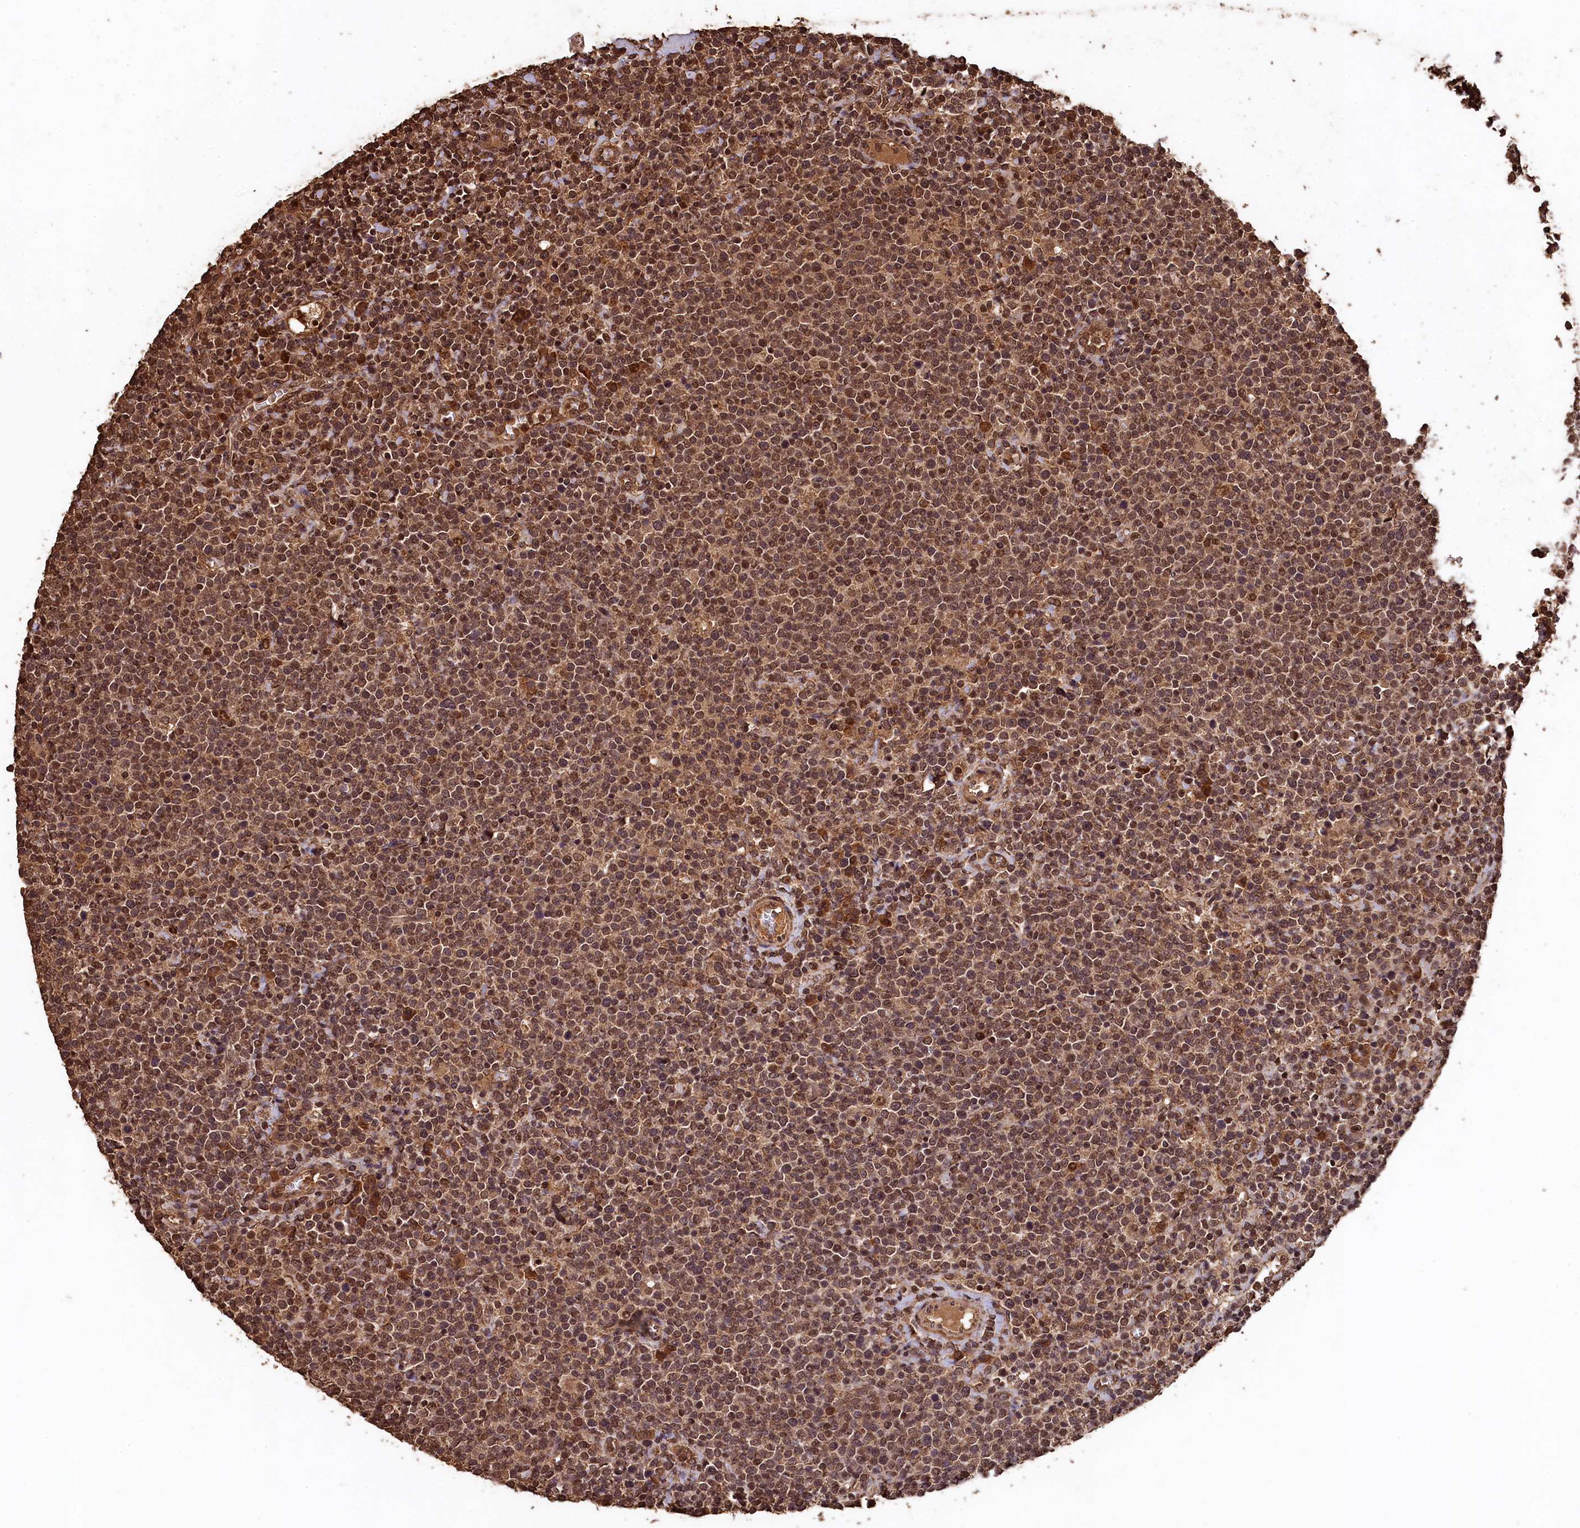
{"staining": {"intensity": "moderate", "quantity": "25%-75%", "location": "cytoplasmic/membranous,nuclear"}, "tissue": "lymphoma", "cell_type": "Tumor cells", "image_type": "cancer", "snomed": [{"axis": "morphology", "description": "Malignant lymphoma, non-Hodgkin's type, High grade"}, {"axis": "topography", "description": "Lymph node"}], "caption": "Immunohistochemical staining of high-grade malignant lymphoma, non-Hodgkin's type displays medium levels of moderate cytoplasmic/membranous and nuclear staining in about 25%-75% of tumor cells. The staining was performed using DAB, with brown indicating positive protein expression. Nuclei are stained blue with hematoxylin.", "gene": "CEP57L1", "patient": {"sex": "male", "age": 61}}